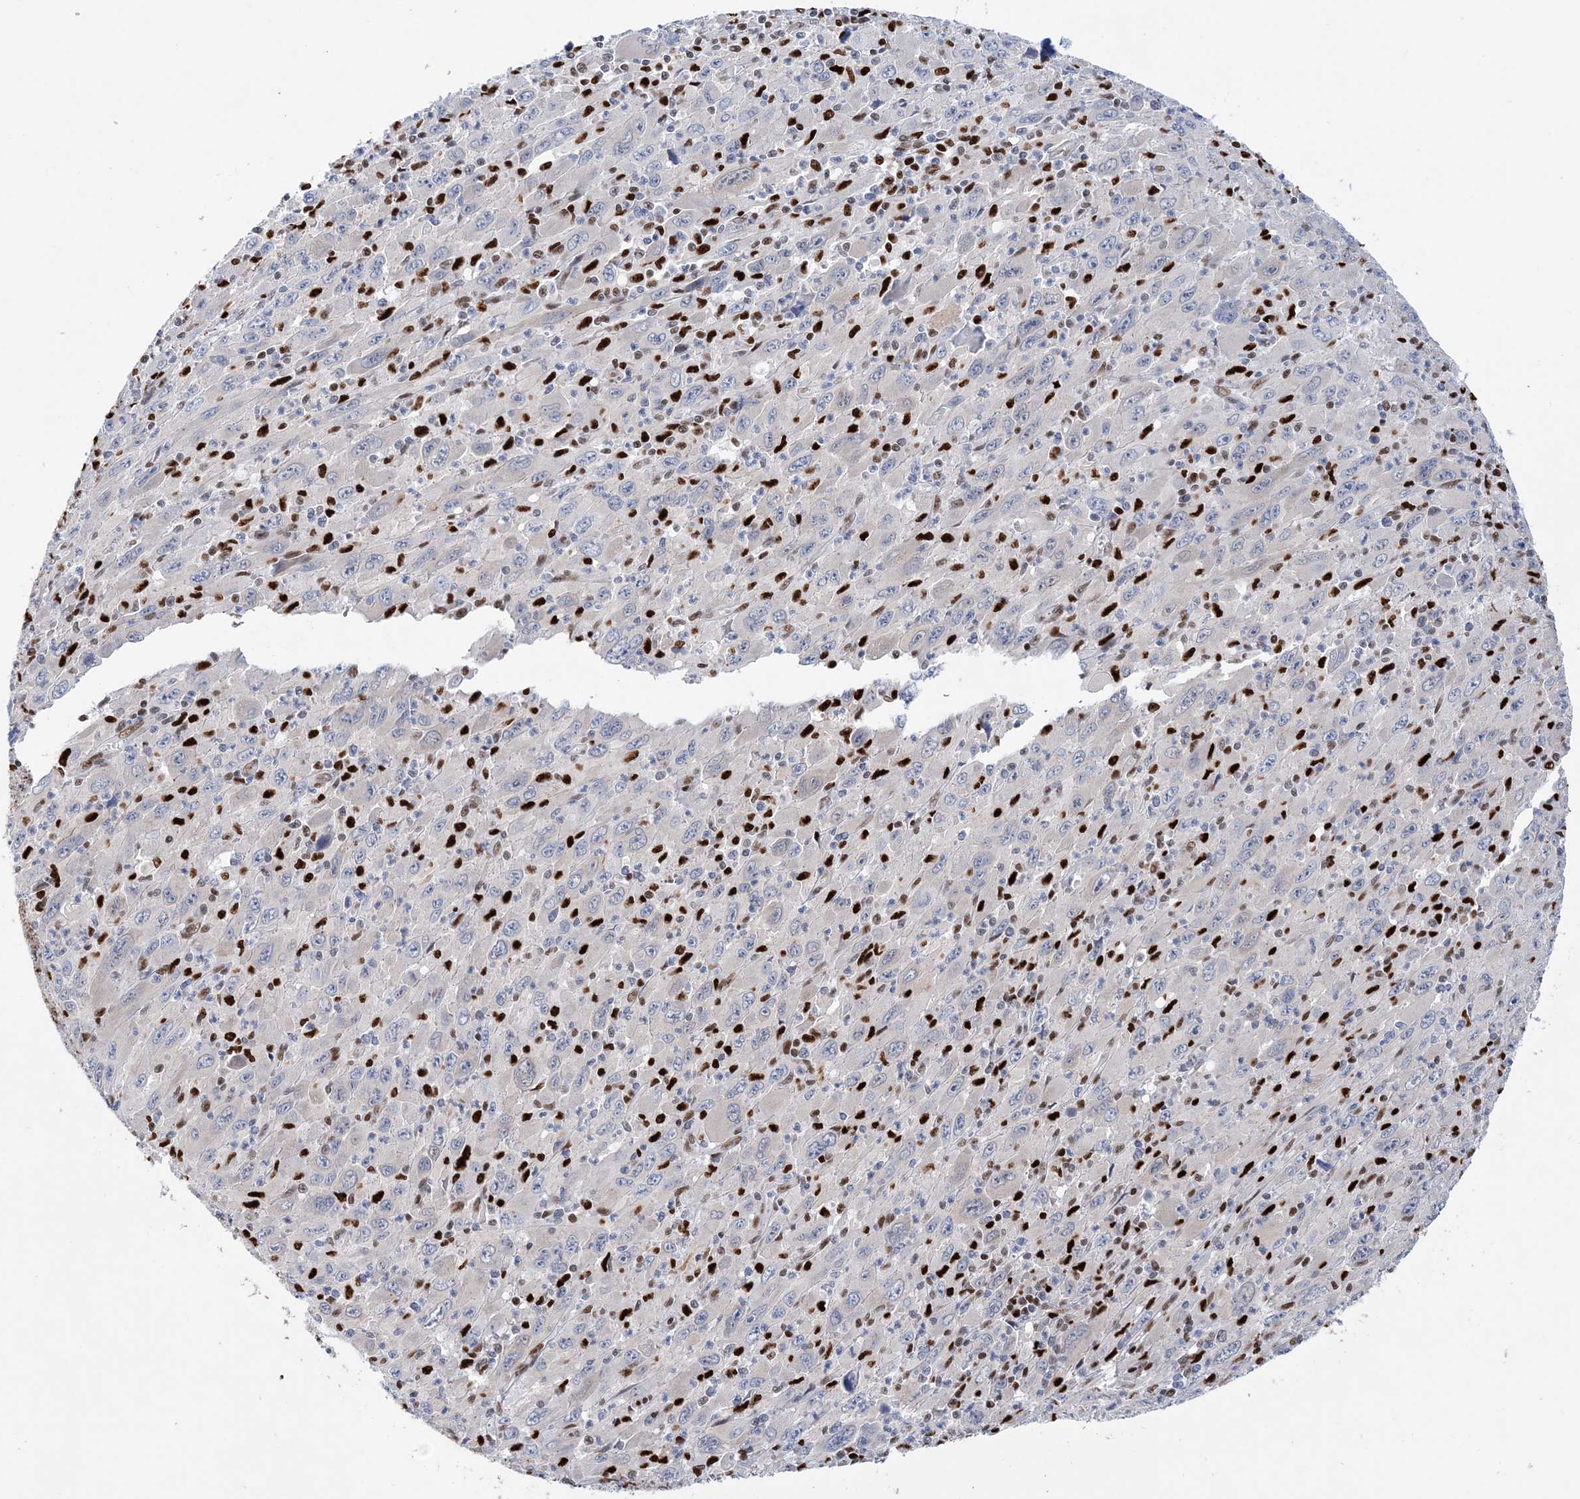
{"staining": {"intensity": "negative", "quantity": "none", "location": "none"}, "tissue": "melanoma", "cell_type": "Tumor cells", "image_type": "cancer", "snomed": [{"axis": "morphology", "description": "Malignant melanoma, Metastatic site"}, {"axis": "topography", "description": "Skin"}], "caption": "IHC of malignant melanoma (metastatic site) shows no positivity in tumor cells.", "gene": "NIT2", "patient": {"sex": "female", "age": 56}}